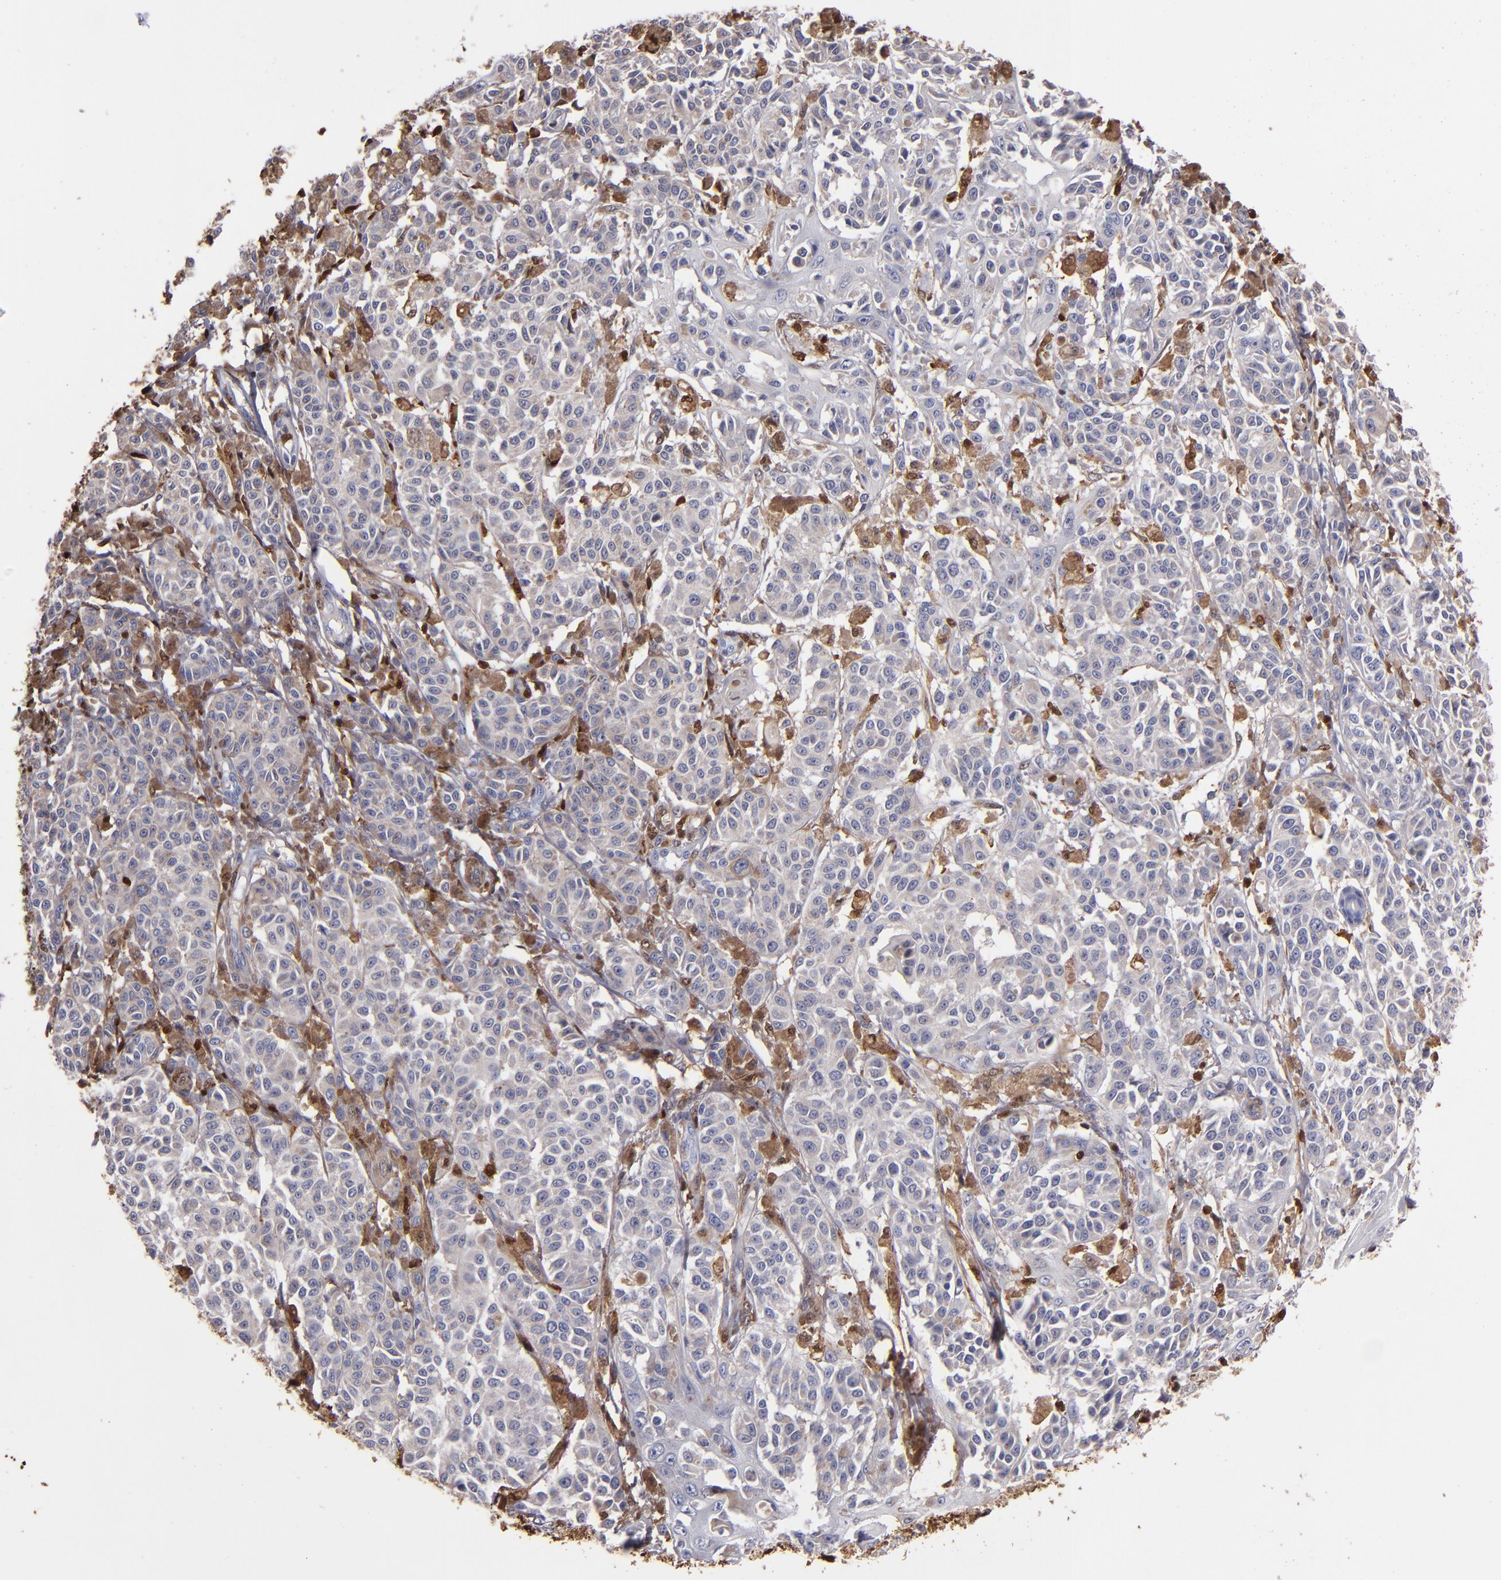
{"staining": {"intensity": "weak", "quantity": "25%-75%", "location": "cytoplasmic/membranous"}, "tissue": "melanoma", "cell_type": "Tumor cells", "image_type": "cancer", "snomed": [{"axis": "morphology", "description": "Malignant melanoma, NOS"}, {"axis": "topography", "description": "Skin"}], "caption": "Melanoma was stained to show a protein in brown. There is low levels of weak cytoplasmic/membranous expression in about 25%-75% of tumor cells. Using DAB (3,3'-diaminobenzidine) (brown) and hematoxylin (blue) stains, captured at high magnification using brightfield microscopy.", "gene": "S100A4", "patient": {"sex": "male", "age": 76}}